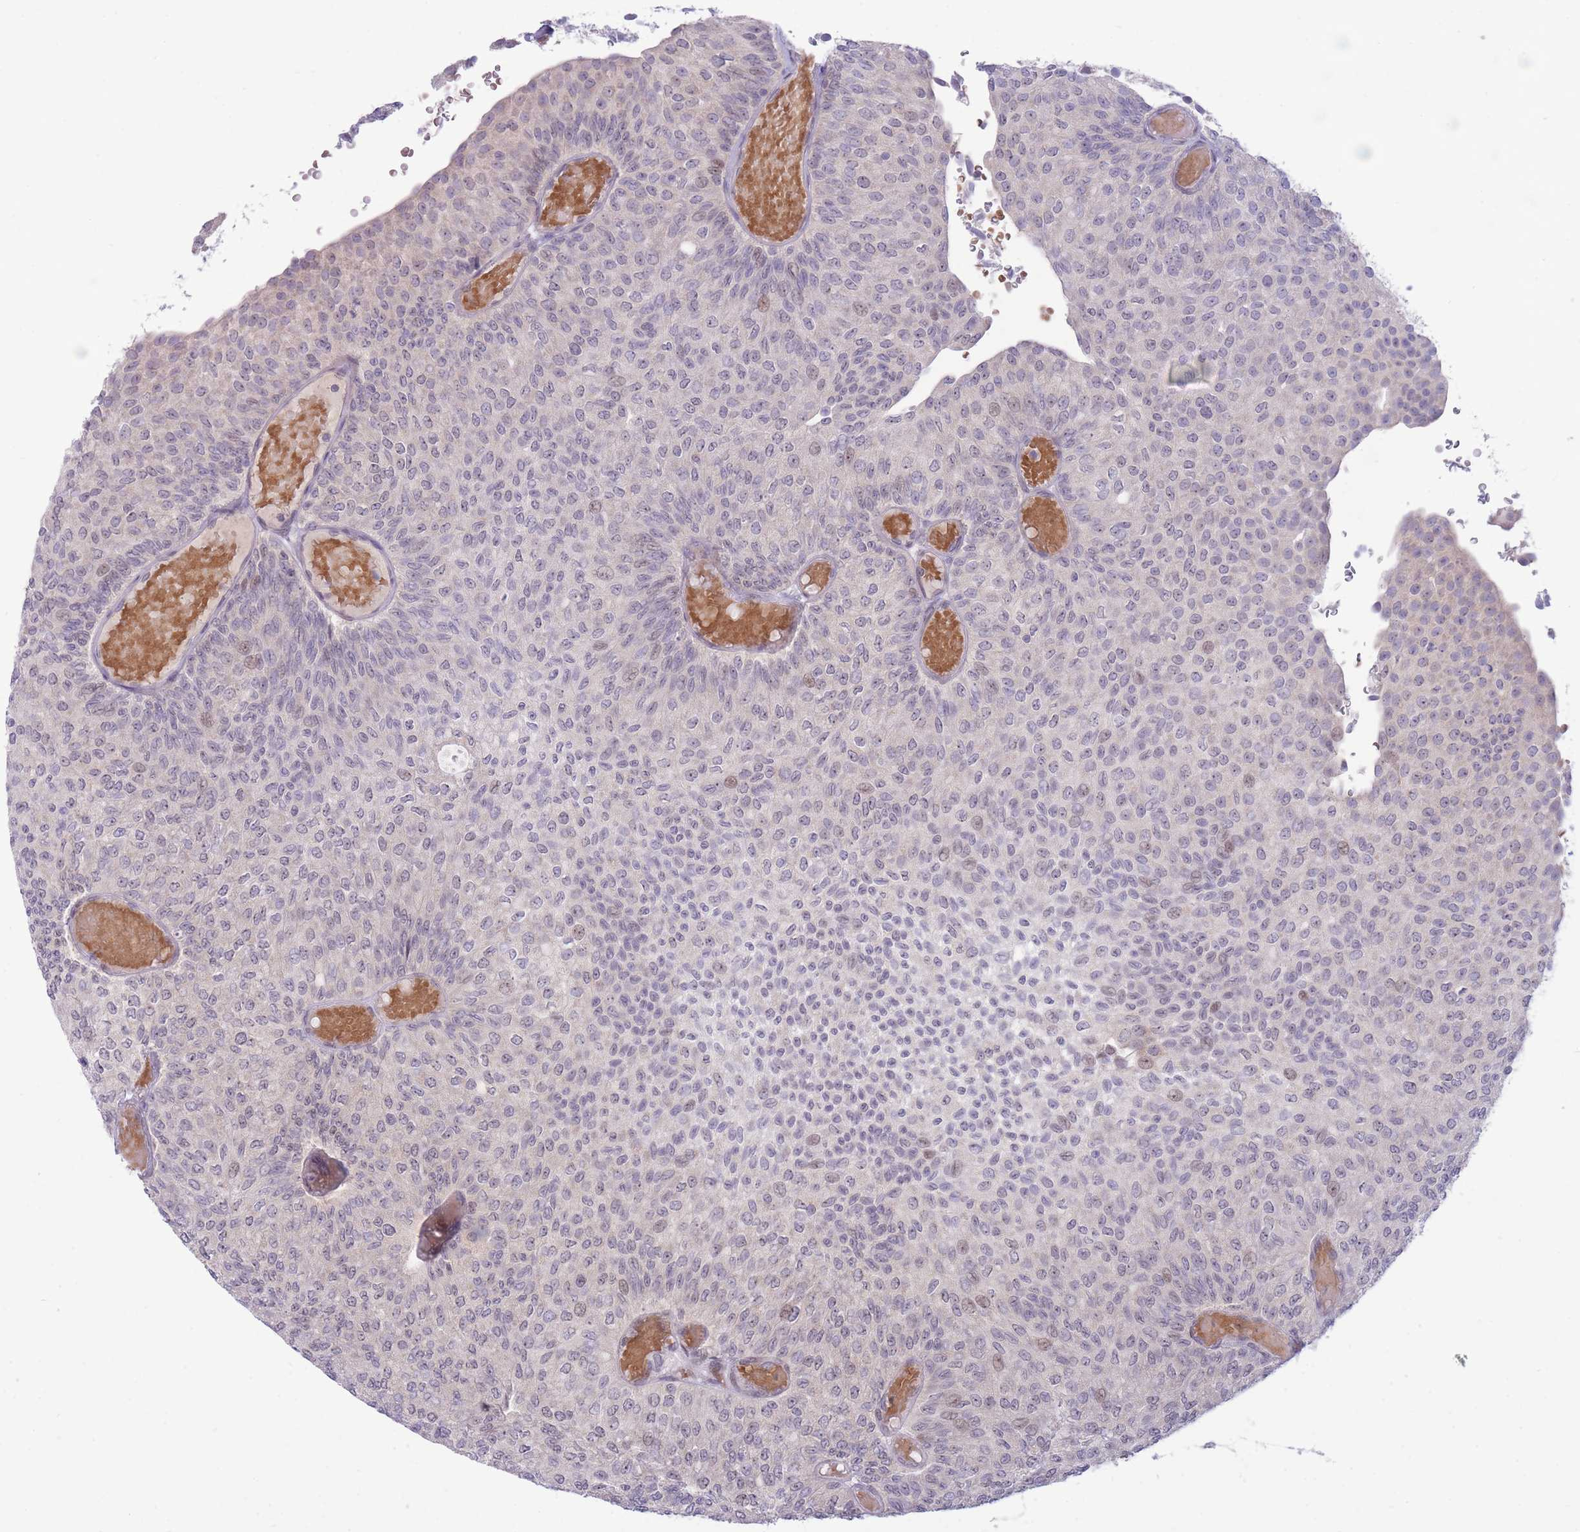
{"staining": {"intensity": "negative", "quantity": "none", "location": "none"}, "tissue": "urothelial cancer", "cell_type": "Tumor cells", "image_type": "cancer", "snomed": [{"axis": "morphology", "description": "Urothelial carcinoma, Low grade"}, {"axis": "topography", "description": "Urinary bladder"}], "caption": "This is an immunohistochemistry (IHC) micrograph of human urothelial cancer. There is no positivity in tumor cells.", "gene": "FBXO46", "patient": {"sex": "male", "age": 78}}